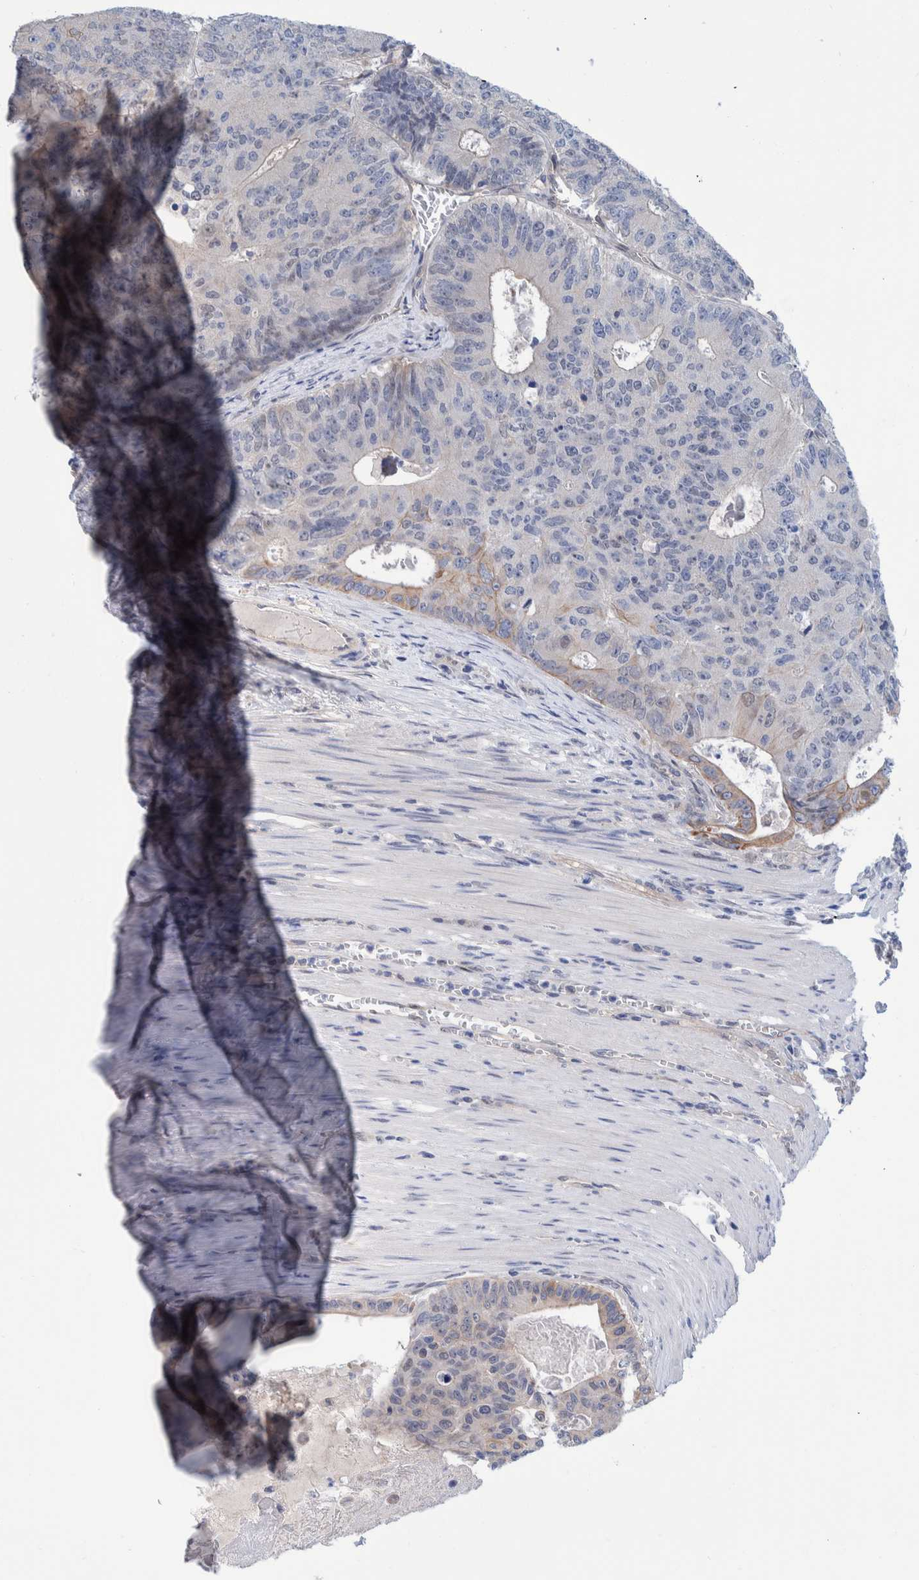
{"staining": {"intensity": "weak", "quantity": "<25%", "location": "cytoplasmic/membranous"}, "tissue": "colorectal cancer", "cell_type": "Tumor cells", "image_type": "cancer", "snomed": [{"axis": "morphology", "description": "Adenocarcinoma, NOS"}, {"axis": "topography", "description": "Colon"}], "caption": "Tumor cells show no significant positivity in colorectal adenocarcinoma.", "gene": "PFAS", "patient": {"sex": "male", "age": 87}}